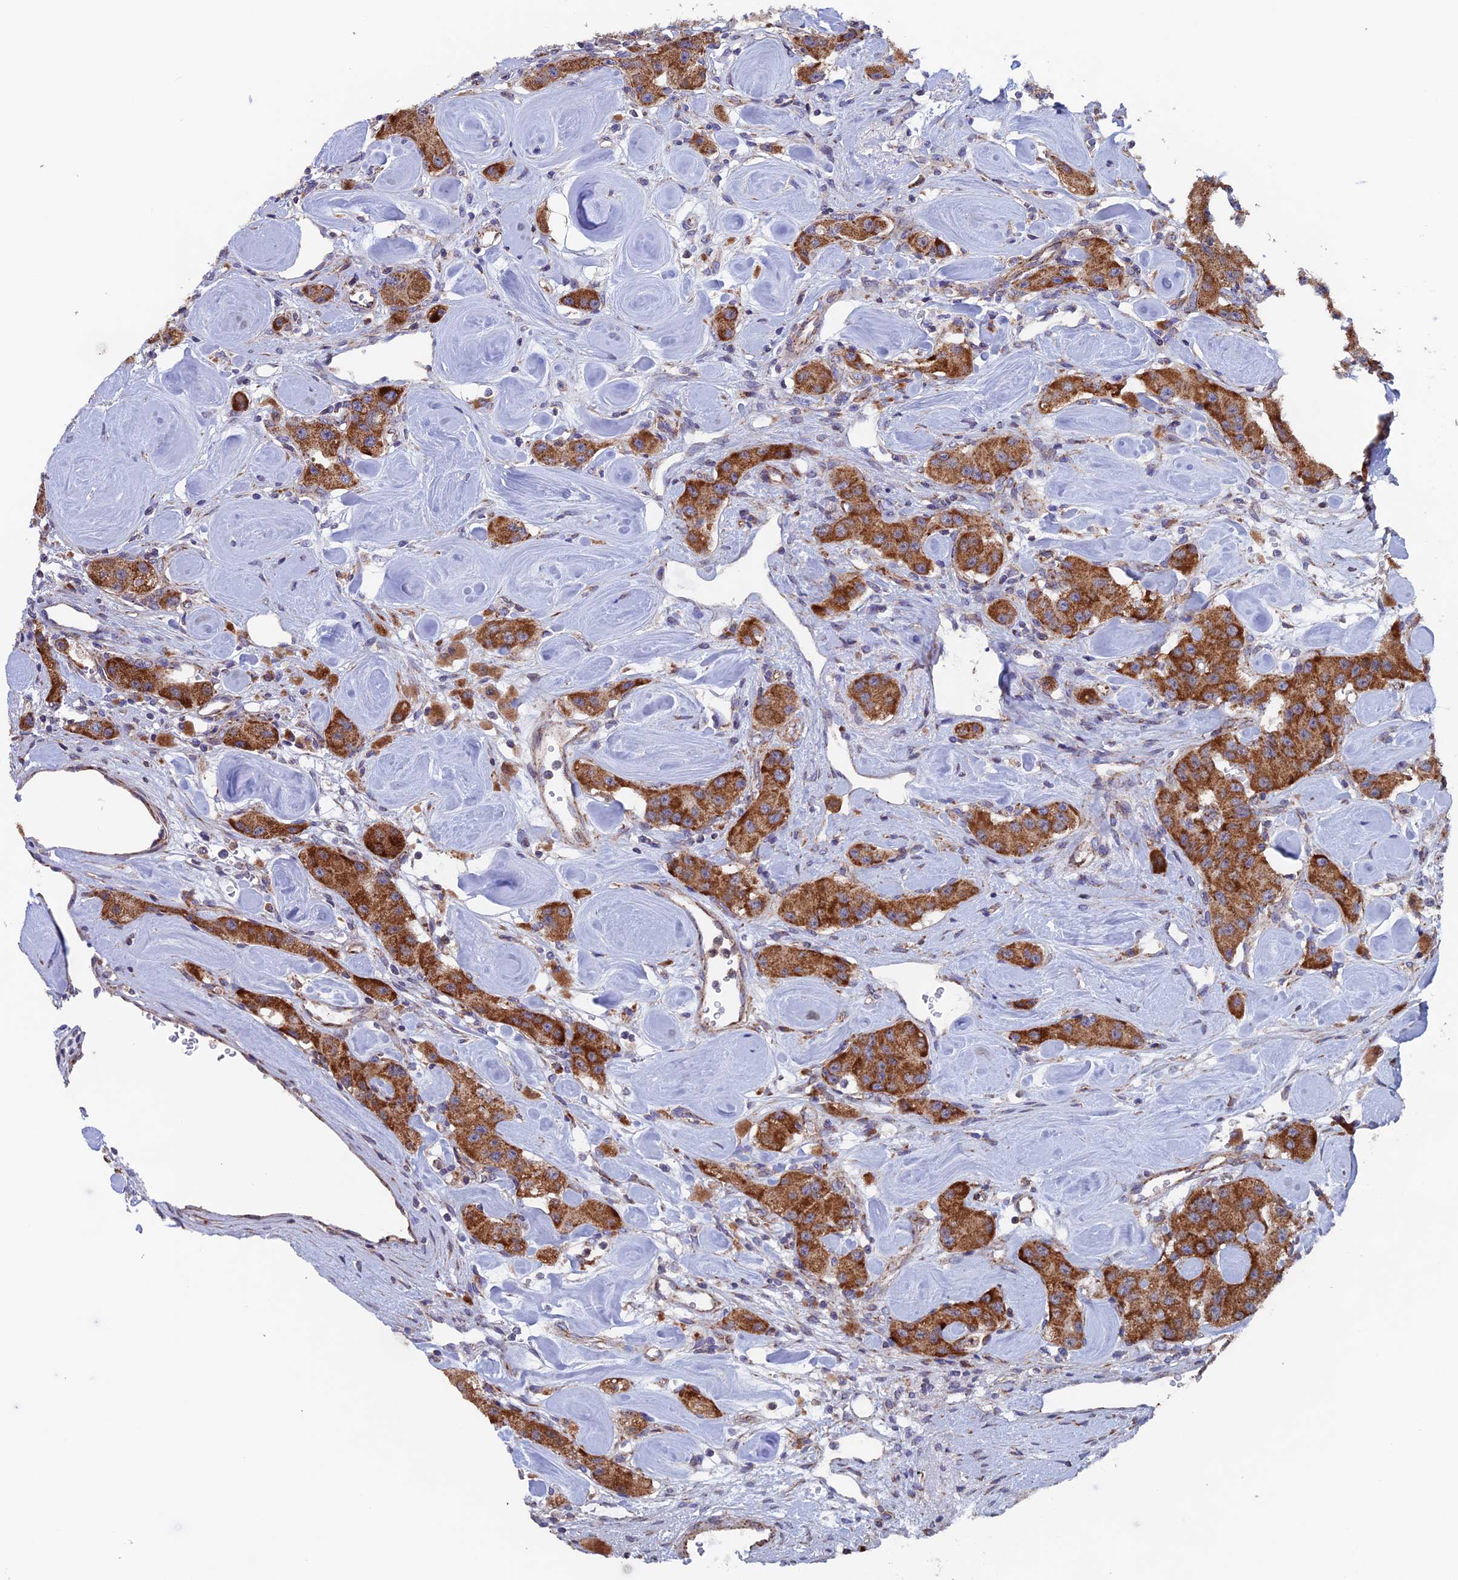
{"staining": {"intensity": "strong", "quantity": ">75%", "location": "cytoplasmic/membranous"}, "tissue": "carcinoid", "cell_type": "Tumor cells", "image_type": "cancer", "snomed": [{"axis": "morphology", "description": "Carcinoid, malignant, NOS"}, {"axis": "topography", "description": "Pancreas"}], "caption": "Carcinoid (malignant) was stained to show a protein in brown. There is high levels of strong cytoplasmic/membranous expression in approximately >75% of tumor cells.", "gene": "MRPL1", "patient": {"sex": "male", "age": 41}}